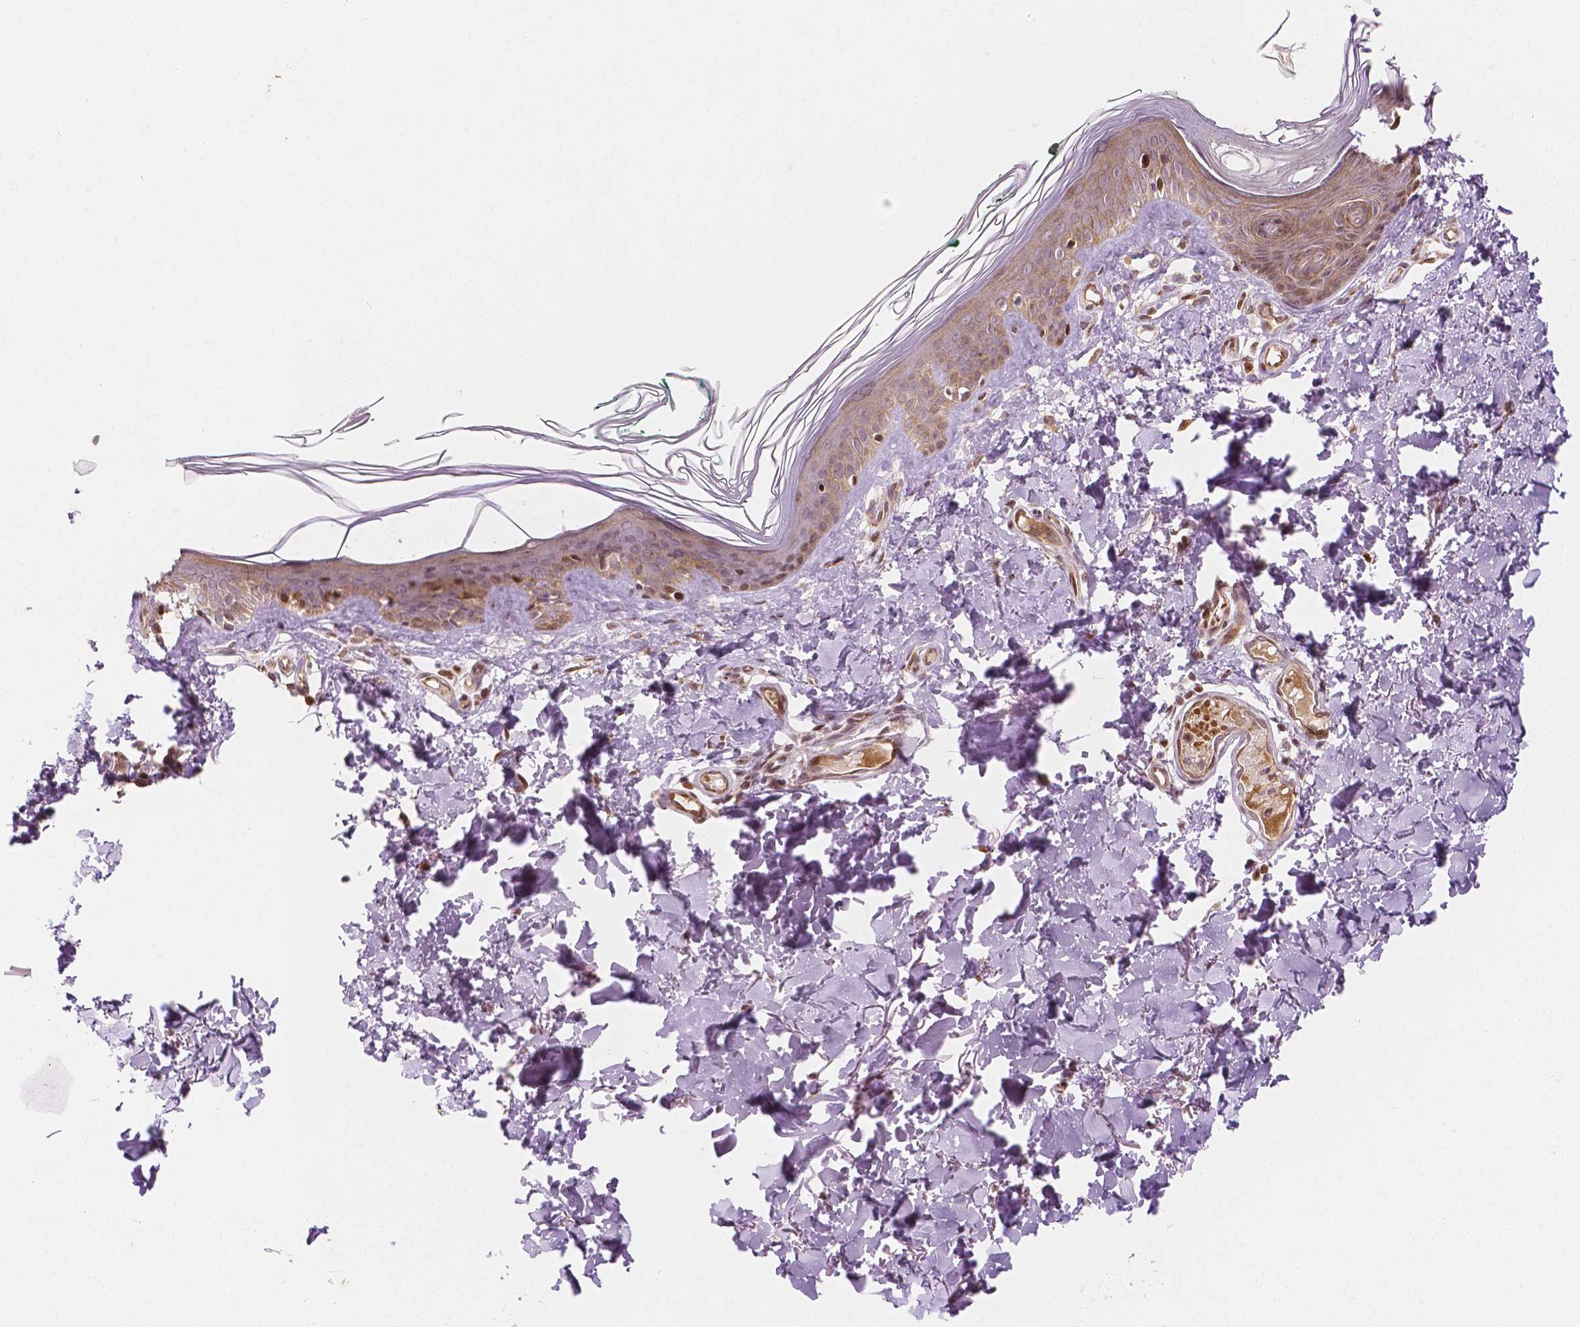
{"staining": {"intensity": "moderate", "quantity": ">75%", "location": "nuclear"}, "tissue": "skin", "cell_type": "Fibroblasts", "image_type": "normal", "snomed": [{"axis": "morphology", "description": "Normal tissue, NOS"}, {"axis": "topography", "description": "Skin"}, {"axis": "topography", "description": "Peripheral nerve tissue"}], "caption": "Immunohistochemical staining of benign skin exhibits medium levels of moderate nuclear positivity in approximately >75% of fibroblasts. Nuclei are stained in blue.", "gene": "PTPN18", "patient": {"sex": "female", "age": 45}}